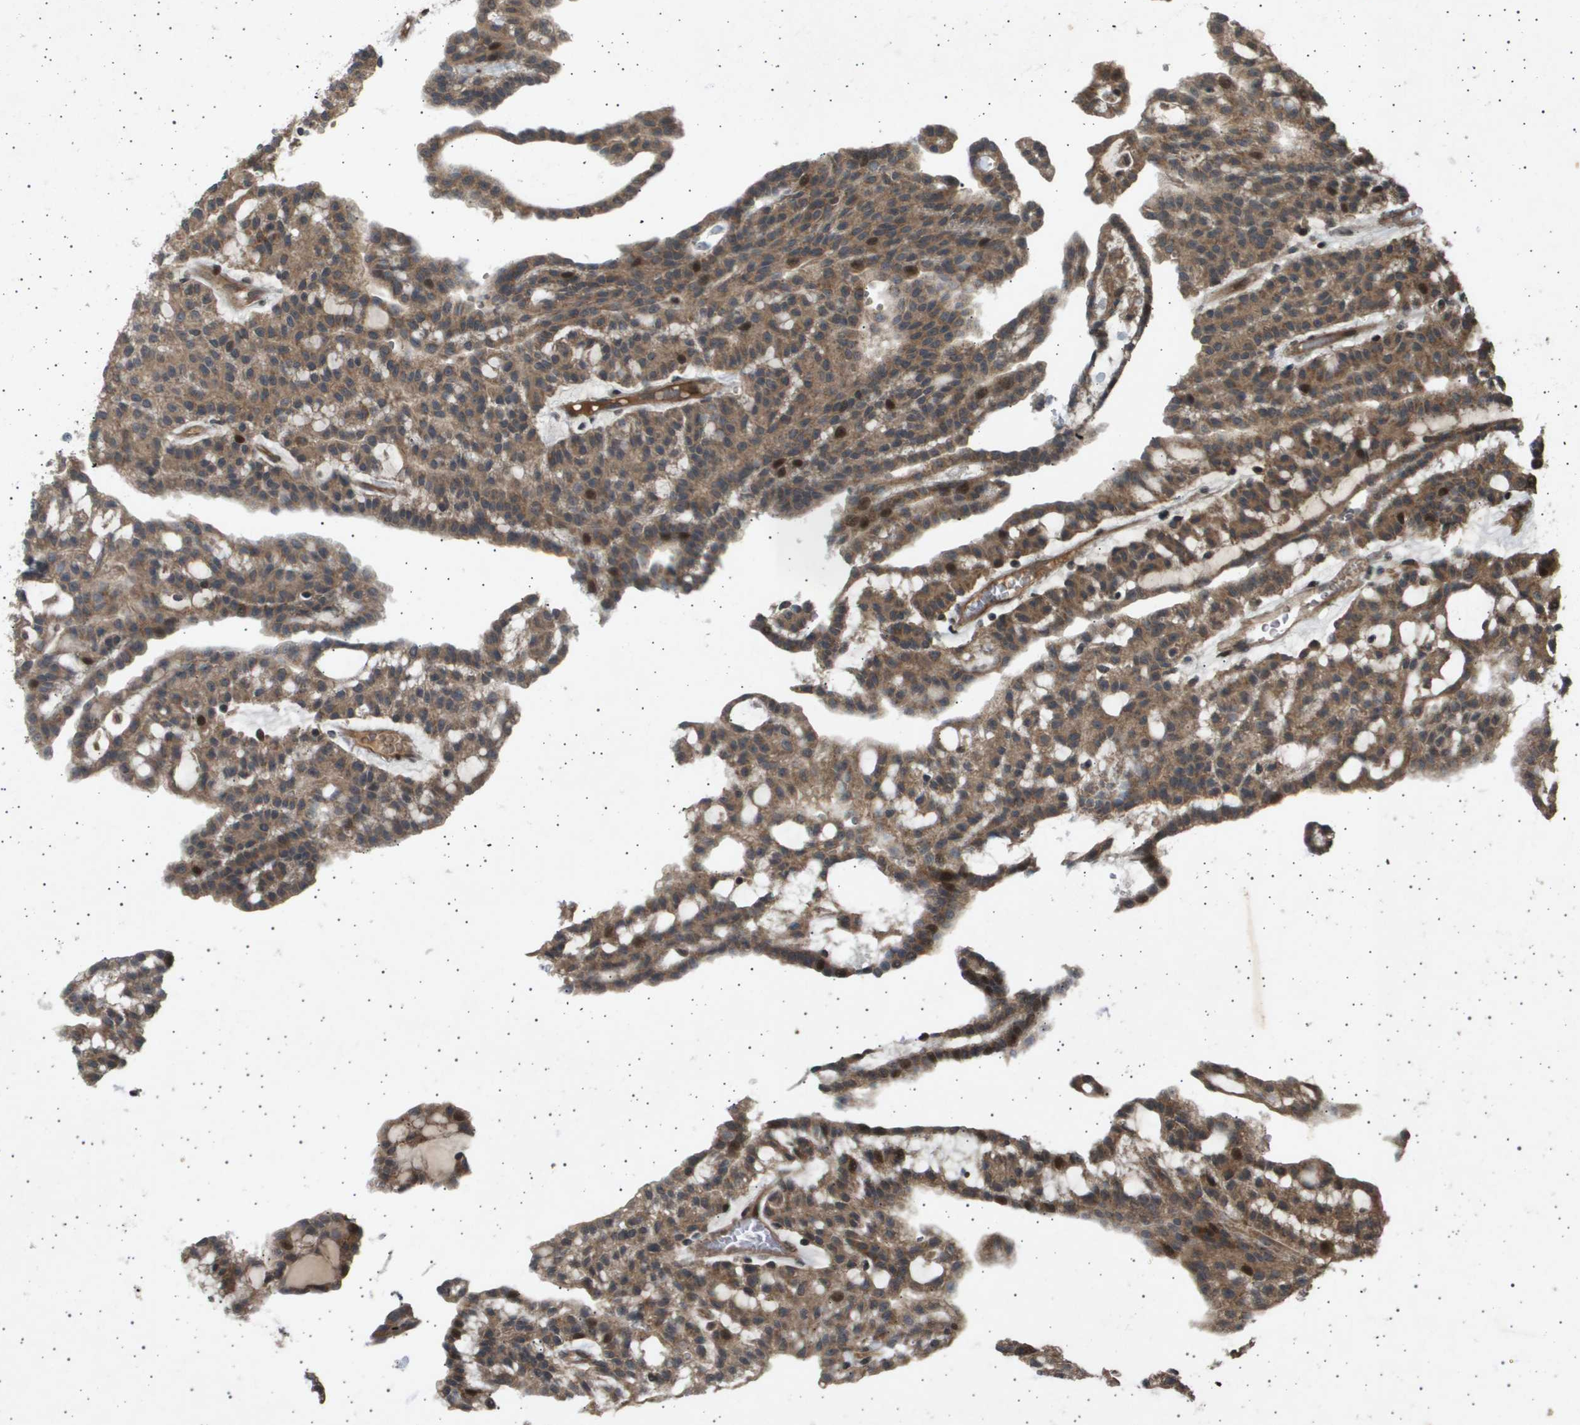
{"staining": {"intensity": "moderate", "quantity": ">75%", "location": "cytoplasmic/membranous,nuclear"}, "tissue": "renal cancer", "cell_type": "Tumor cells", "image_type": "cancer", "snomed": [{"axis": "morphology", "description": "Adenocarcinoma, NOS"}, {"axis": "topography", "description": "Kidney"}], "caption": "Tumor cells show medium levels of moderate cytoplasmic/membranous and nuclear staining in about >75% of cells in adenocarcinoma (renal).", "gene": "TNRC6A", "patient": {"sex": "male", "age": 63}}